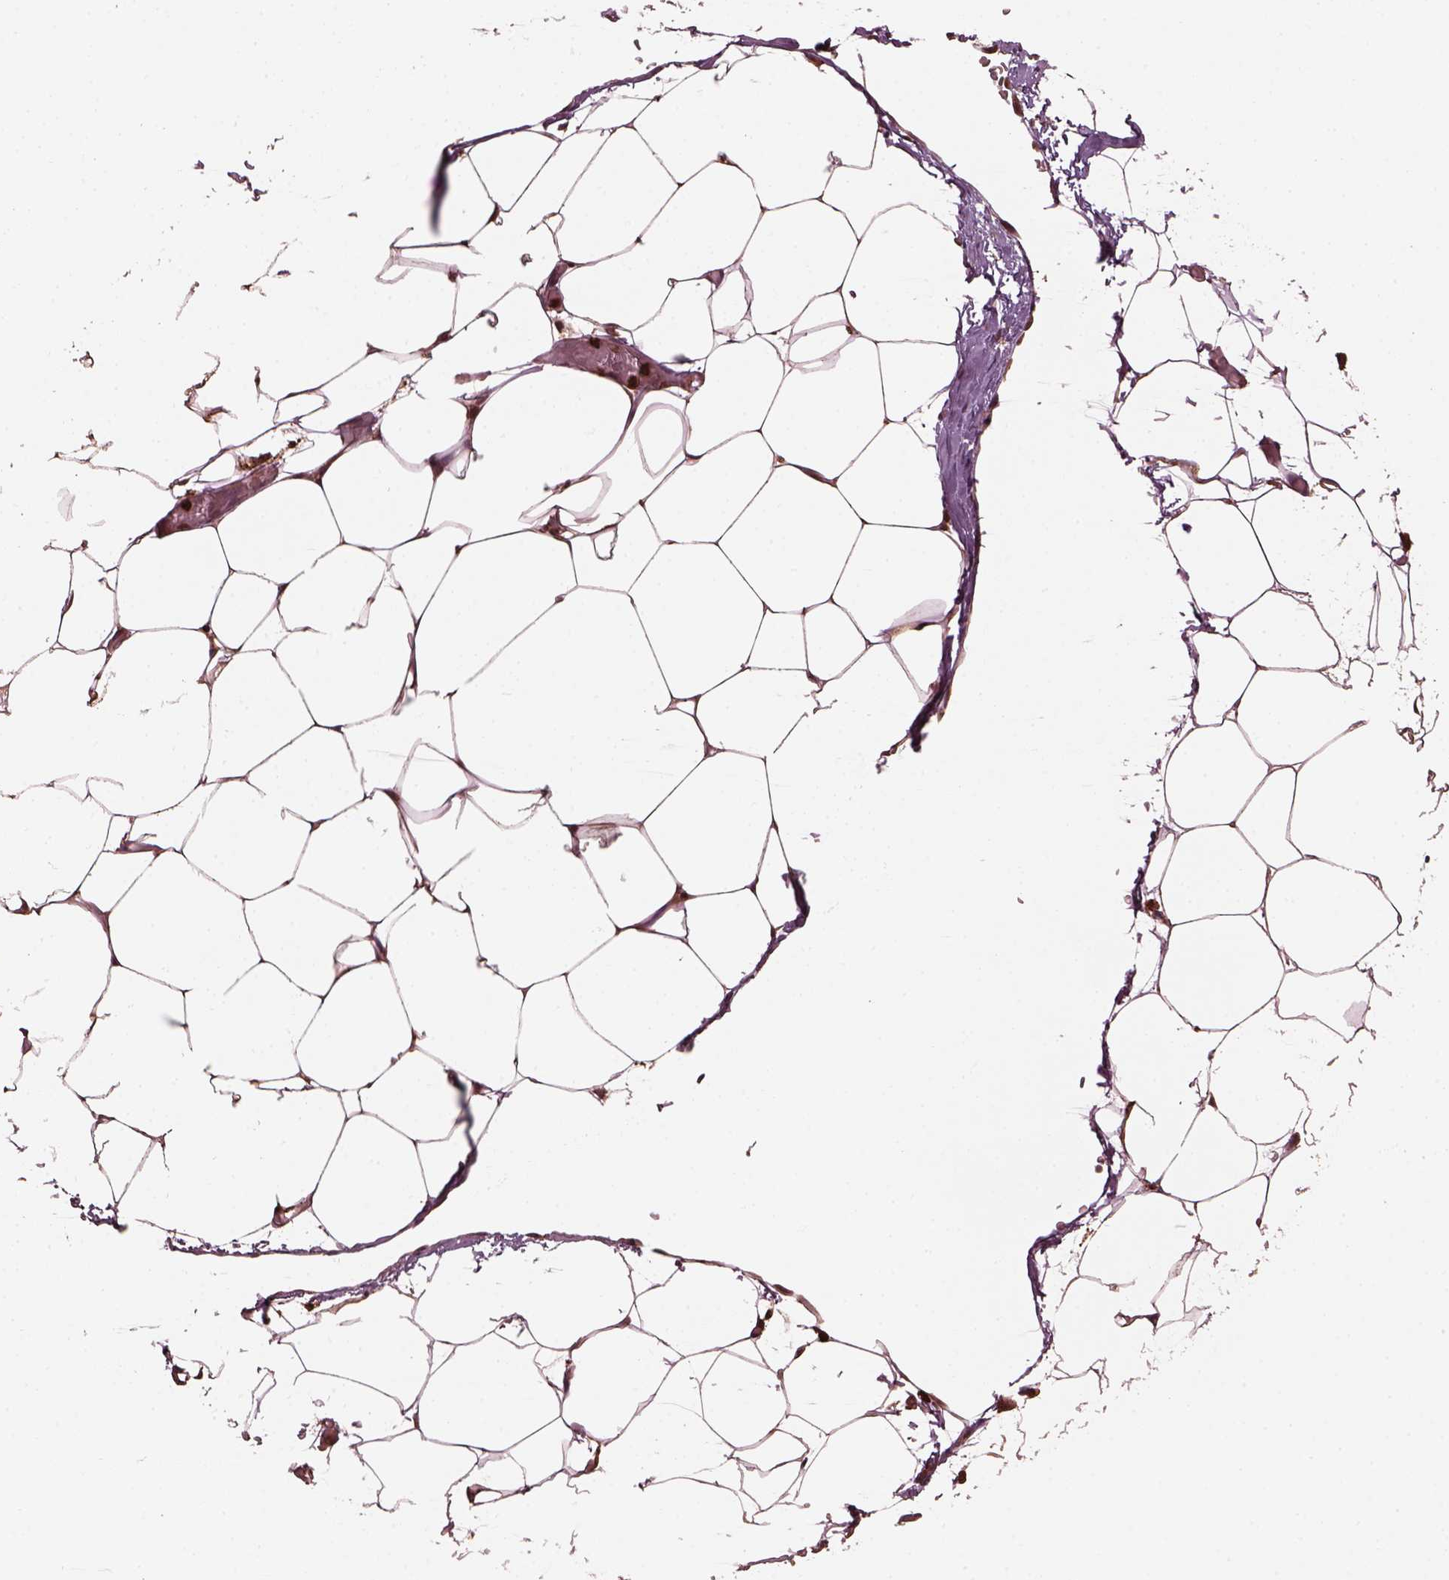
{"staining": {"intensity": "weak", "quantity": ">75%", "location": "cytoplasmic/membranous"}, "tissue": "adipose tissue", "cell_type": "Adipocytes", "image_type": "normal", "snomed": [{"axis": "morphology", "description": "Normal tissue, NOS"}, {"axis": "topography", "description": "Adipose tissue"}], "caption": "Immunohistochemical staining of unremarkable human adipose tissue reveals low levels of weak cytoplasmic/membranous expression in approximately >75% of adipocytes.", "gene": "RUFY3", "patient": {"sex": "male", "age": 57}}